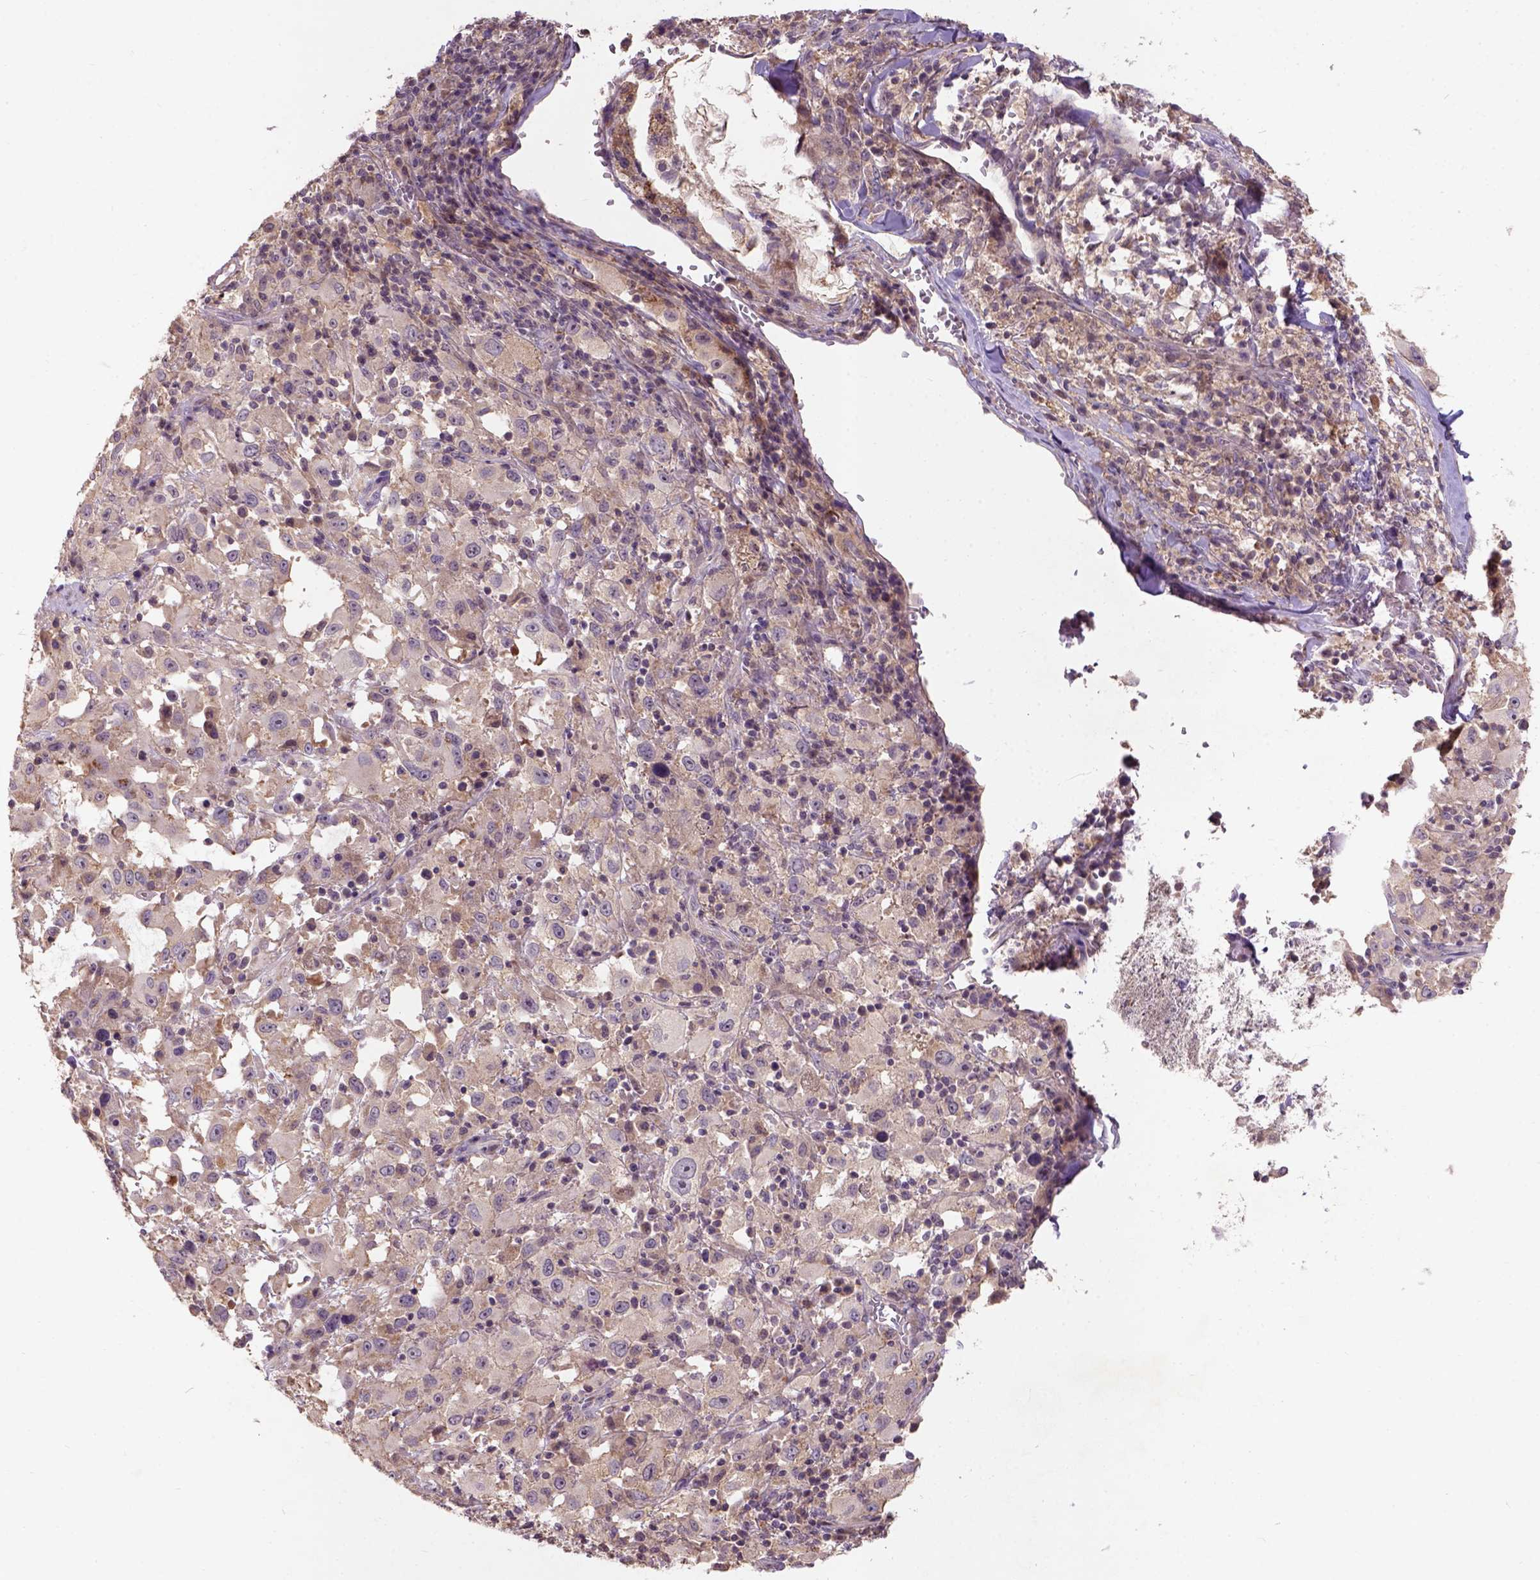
{"staining": {"intensity": "negative", "quantity": "none", "location": "none"}, "tissue": "melanoma", "cell_type": "Tumor cells", "image_type": "cancer", "snomed": [{"axis": "morphology", "description": "Malignant melanoma, Metastatic site"}, {"axis": "topography", "description": "Soft tissue"}], "caption": "This is a photomicrograph of immunohistochemistry staining of melanoma, which shows no staining in tumor cells. The staining is performed using DAB brown chromogen with nuclei counter-stained in using hematoxylin.", "gene": "KBTBD8", "patient": {"sex": "male", "age": 50}}